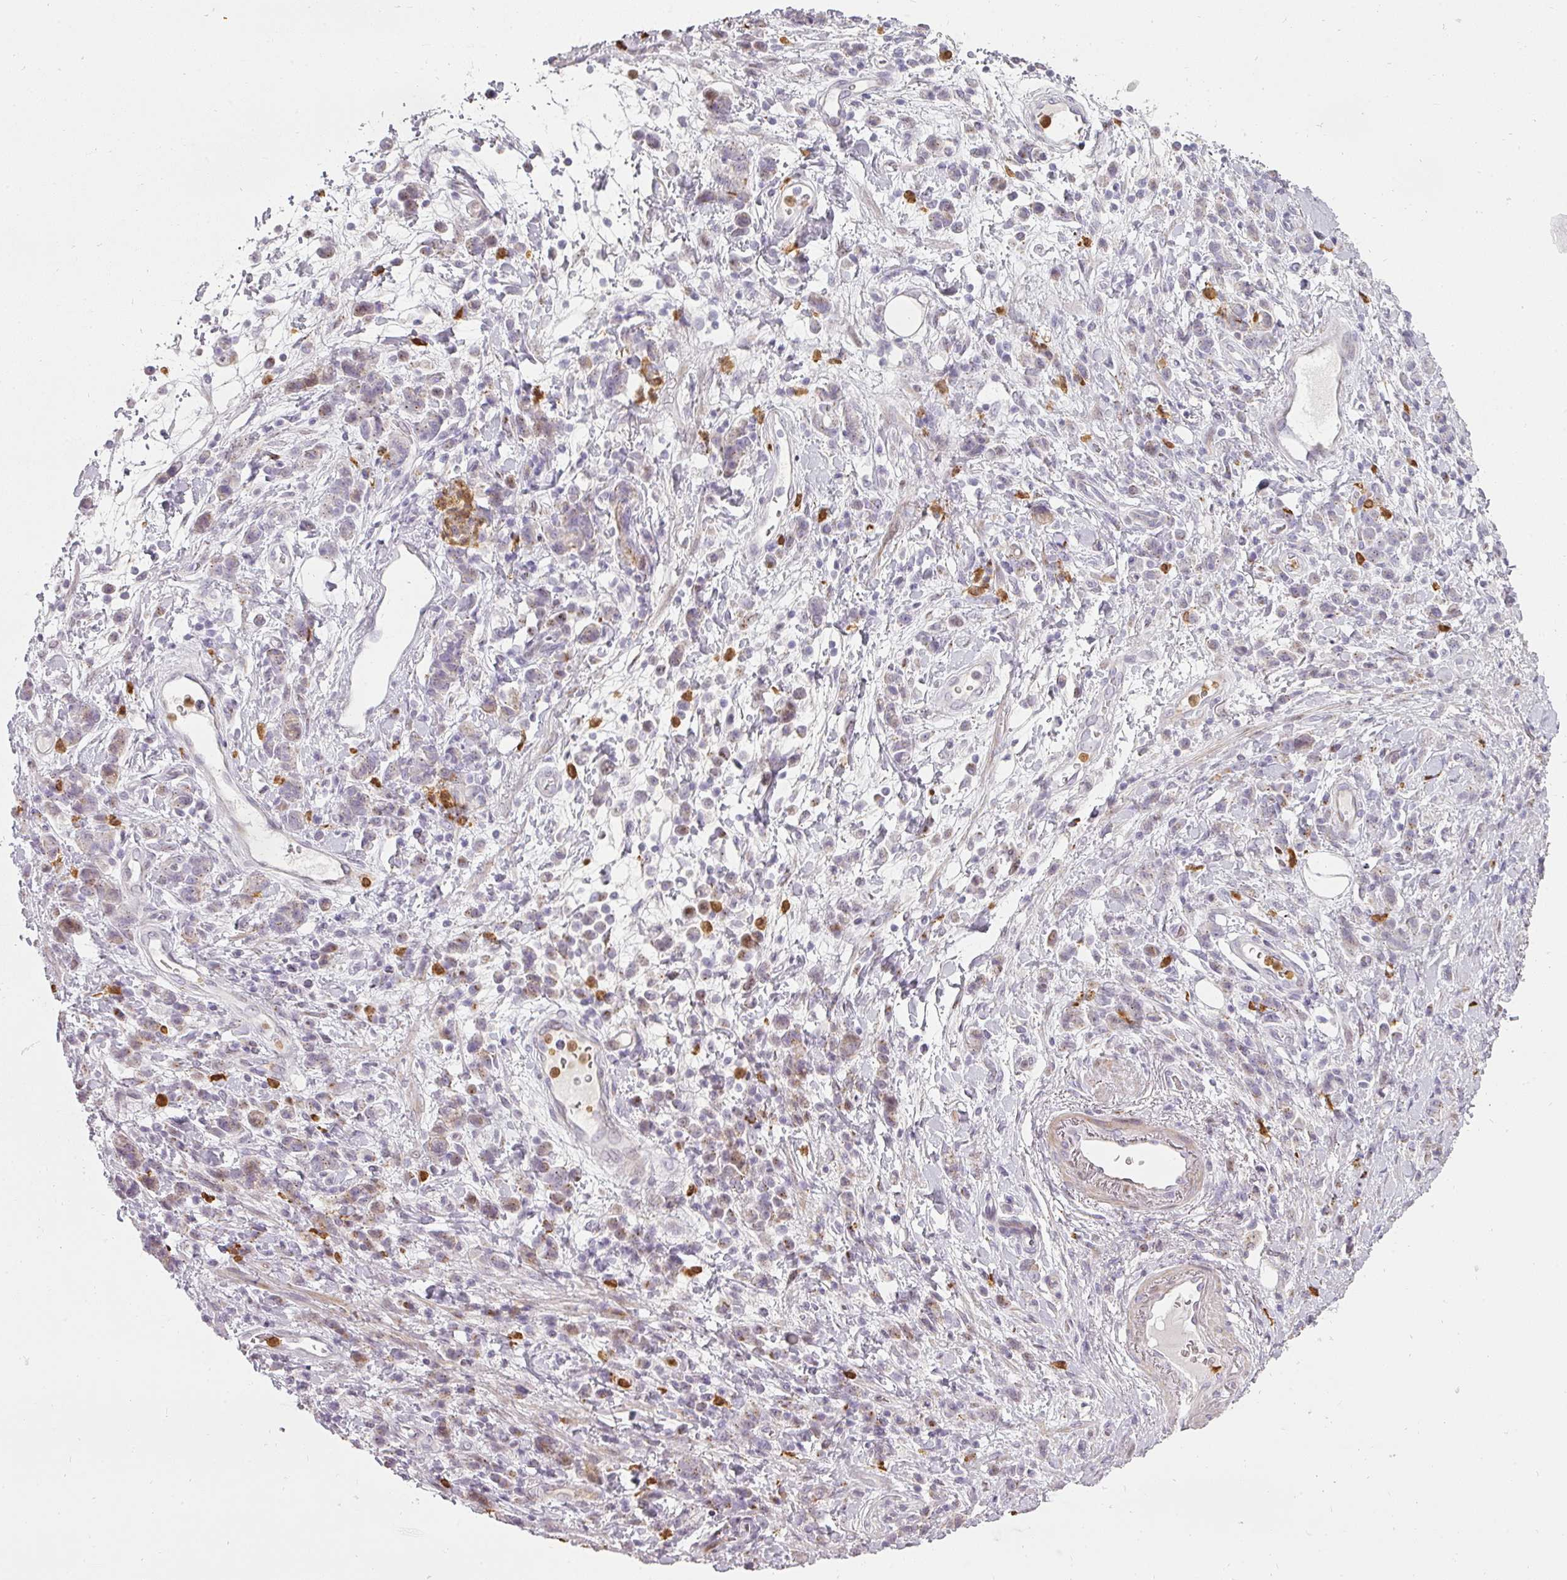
{"staining": {"intensity": "weak", "quantity": "<25%", "location": "cytoplasmic/membranous"}, "tissue": "stomach cancer", "cell_type": "Tumor cells", "image_type": "cancer", "snomed": [{"axis": "morphology", "description": "Adenocarcinoma, NOS"}, {"axis": "topography", "description": "Stomach"}], "caption": "This is a micrograph of immunohistochemistry staining of stomach cancer (adenocarcinoma), which shows no positivity in tumor cells.", "gene": "BIK", "patient": {"sex": "male", "age": 77}}